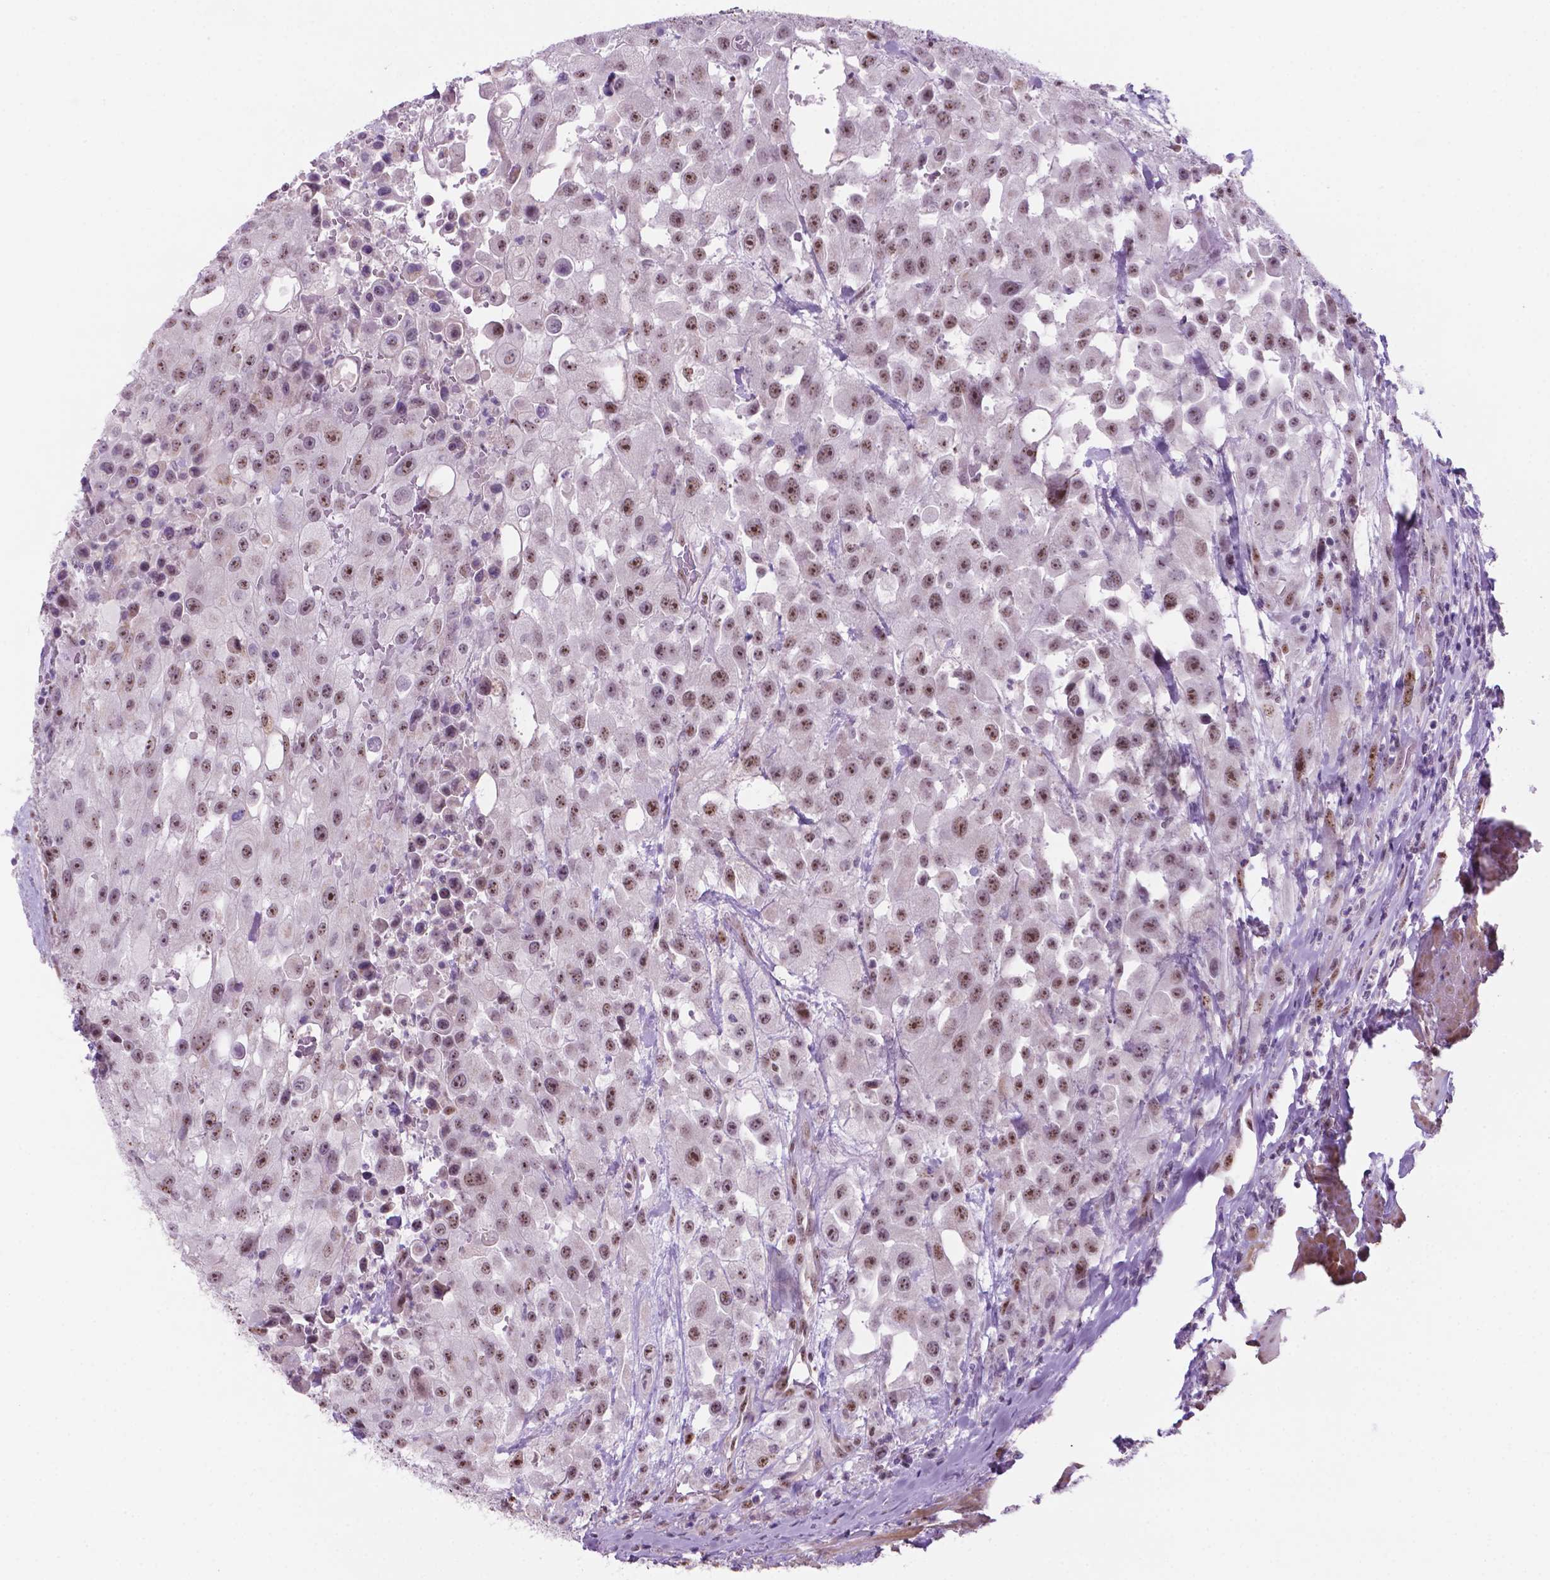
{"staining": {"intensity": "moderate", "quantity": ">75%", "location": "nuclear"}, "tissue": "urothelial cancer", "cell_type": "Tumor cells", "image_type": "cancer", "snomed": [{"axis": "morphology", "description": "Urothelial carcinoma, High grade"}, {"axis": "topography", "description": "Urinary bladder"}], "caption": "Urothelial cancer tissue demonstrates moderate nuclear positivity in approximately >75% of tumor cells, visualized by immunohistochemistry. Nuclei are stained in blue.", "gene": "C18orf21", "patient": {"sex": "male", "age": 79}}